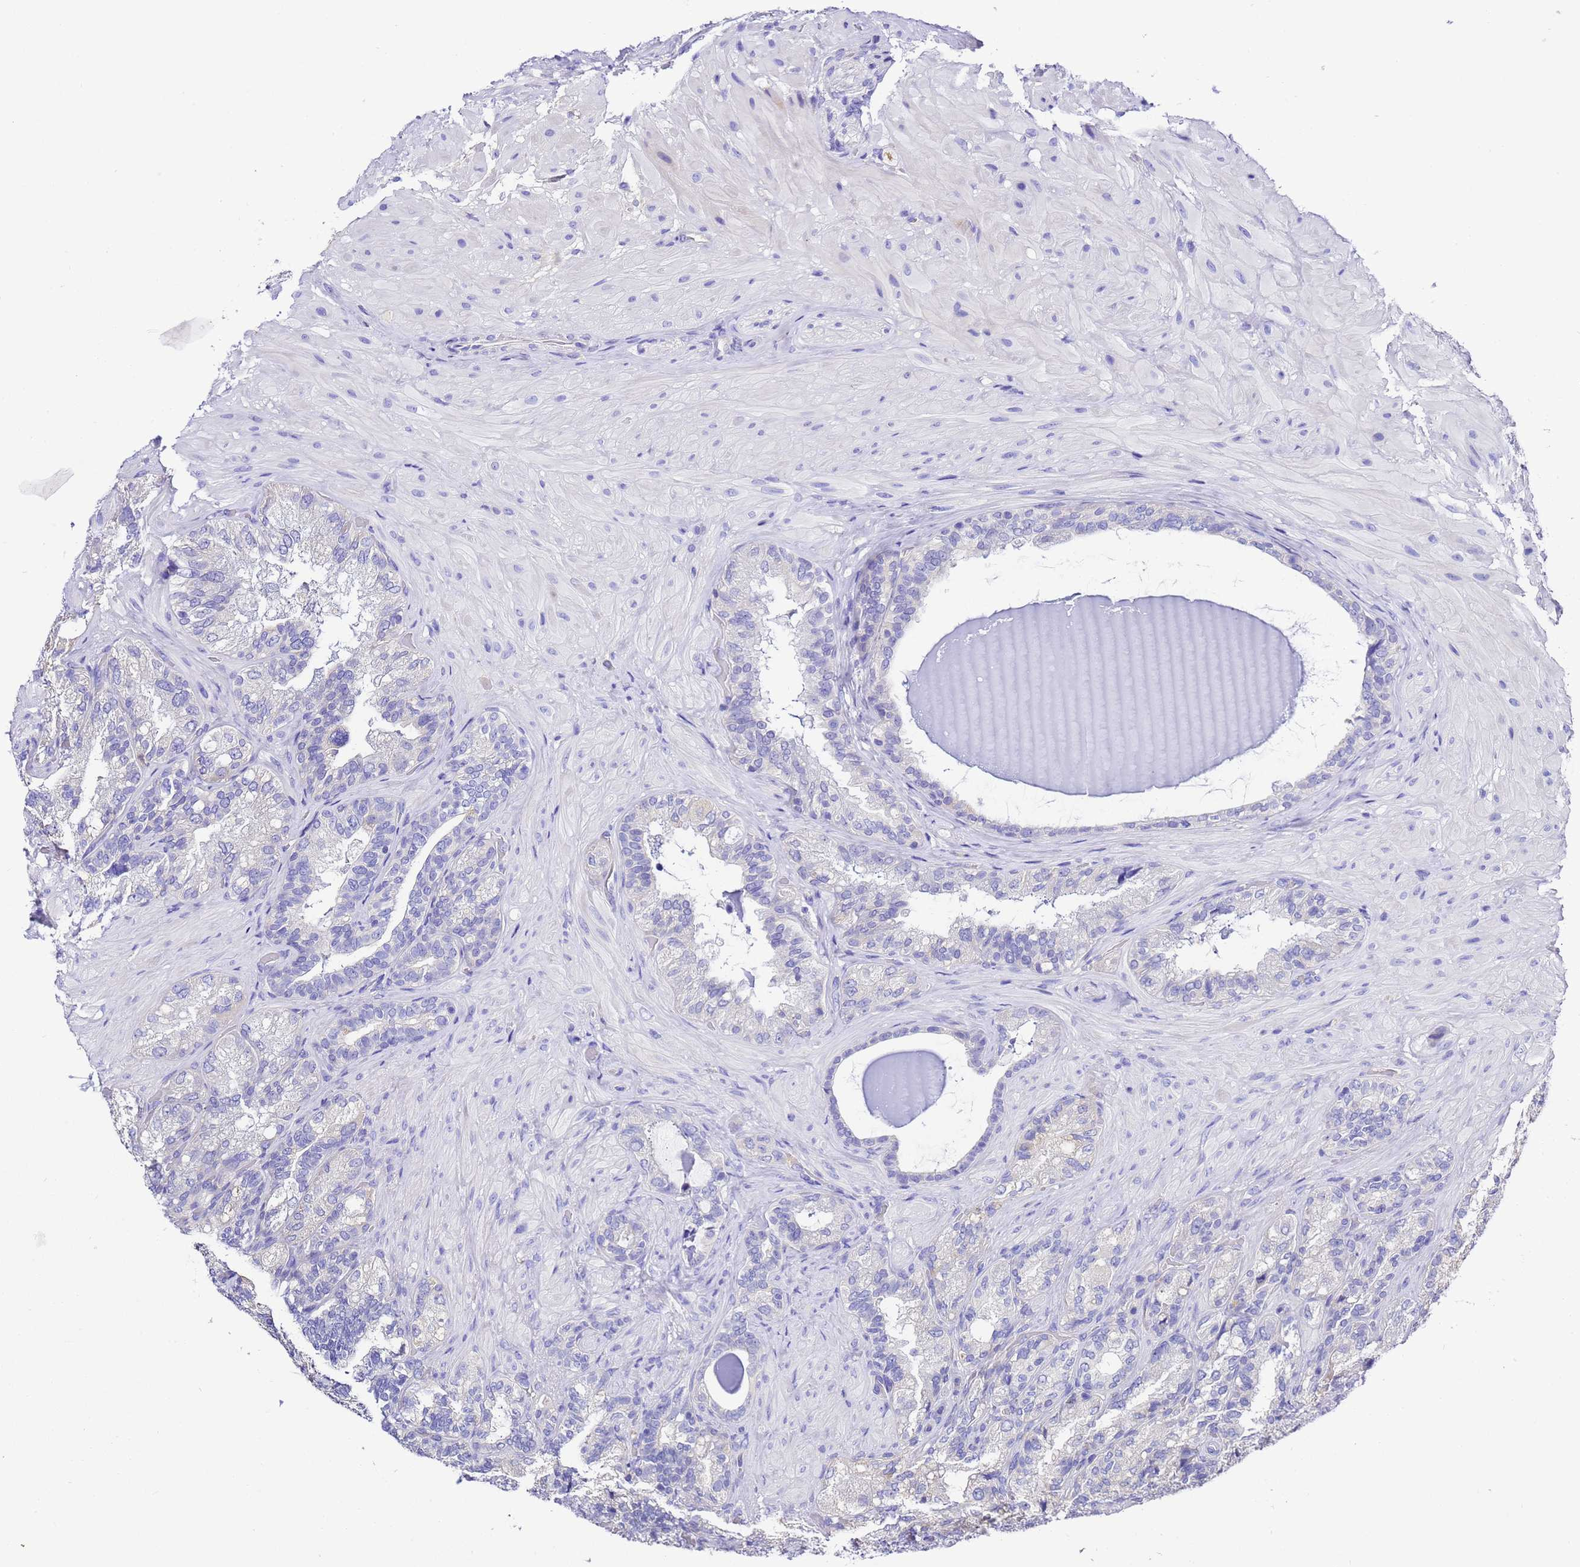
{"staining": {"intensity": "negative", "quantity": "none", "location": "none"}, "tissue": "seminal vesicle", "cell_type": "Glandular cells", "image_type": "normal", "snomed": [{"axis": "morphology", "description": "Normal tissue, NOS"}, {"axis": "topography", "description": "Prostate and seminal vesicle, NOS"}, {"axis": "topography", "description": "Prostate"}, {"axis": "topography", "description": "Seminal veicle"}], "caption": "Seminal vesicle was stained to show a protein in brown. There is no significant expression in glandular cells. Brightfield microscopy of IHC stained with DAB (brown) and hematoxylin (blue), captured at high magnification.", "gene": "UGT2A1", "patient": {"sex": "male", "age": 67}}